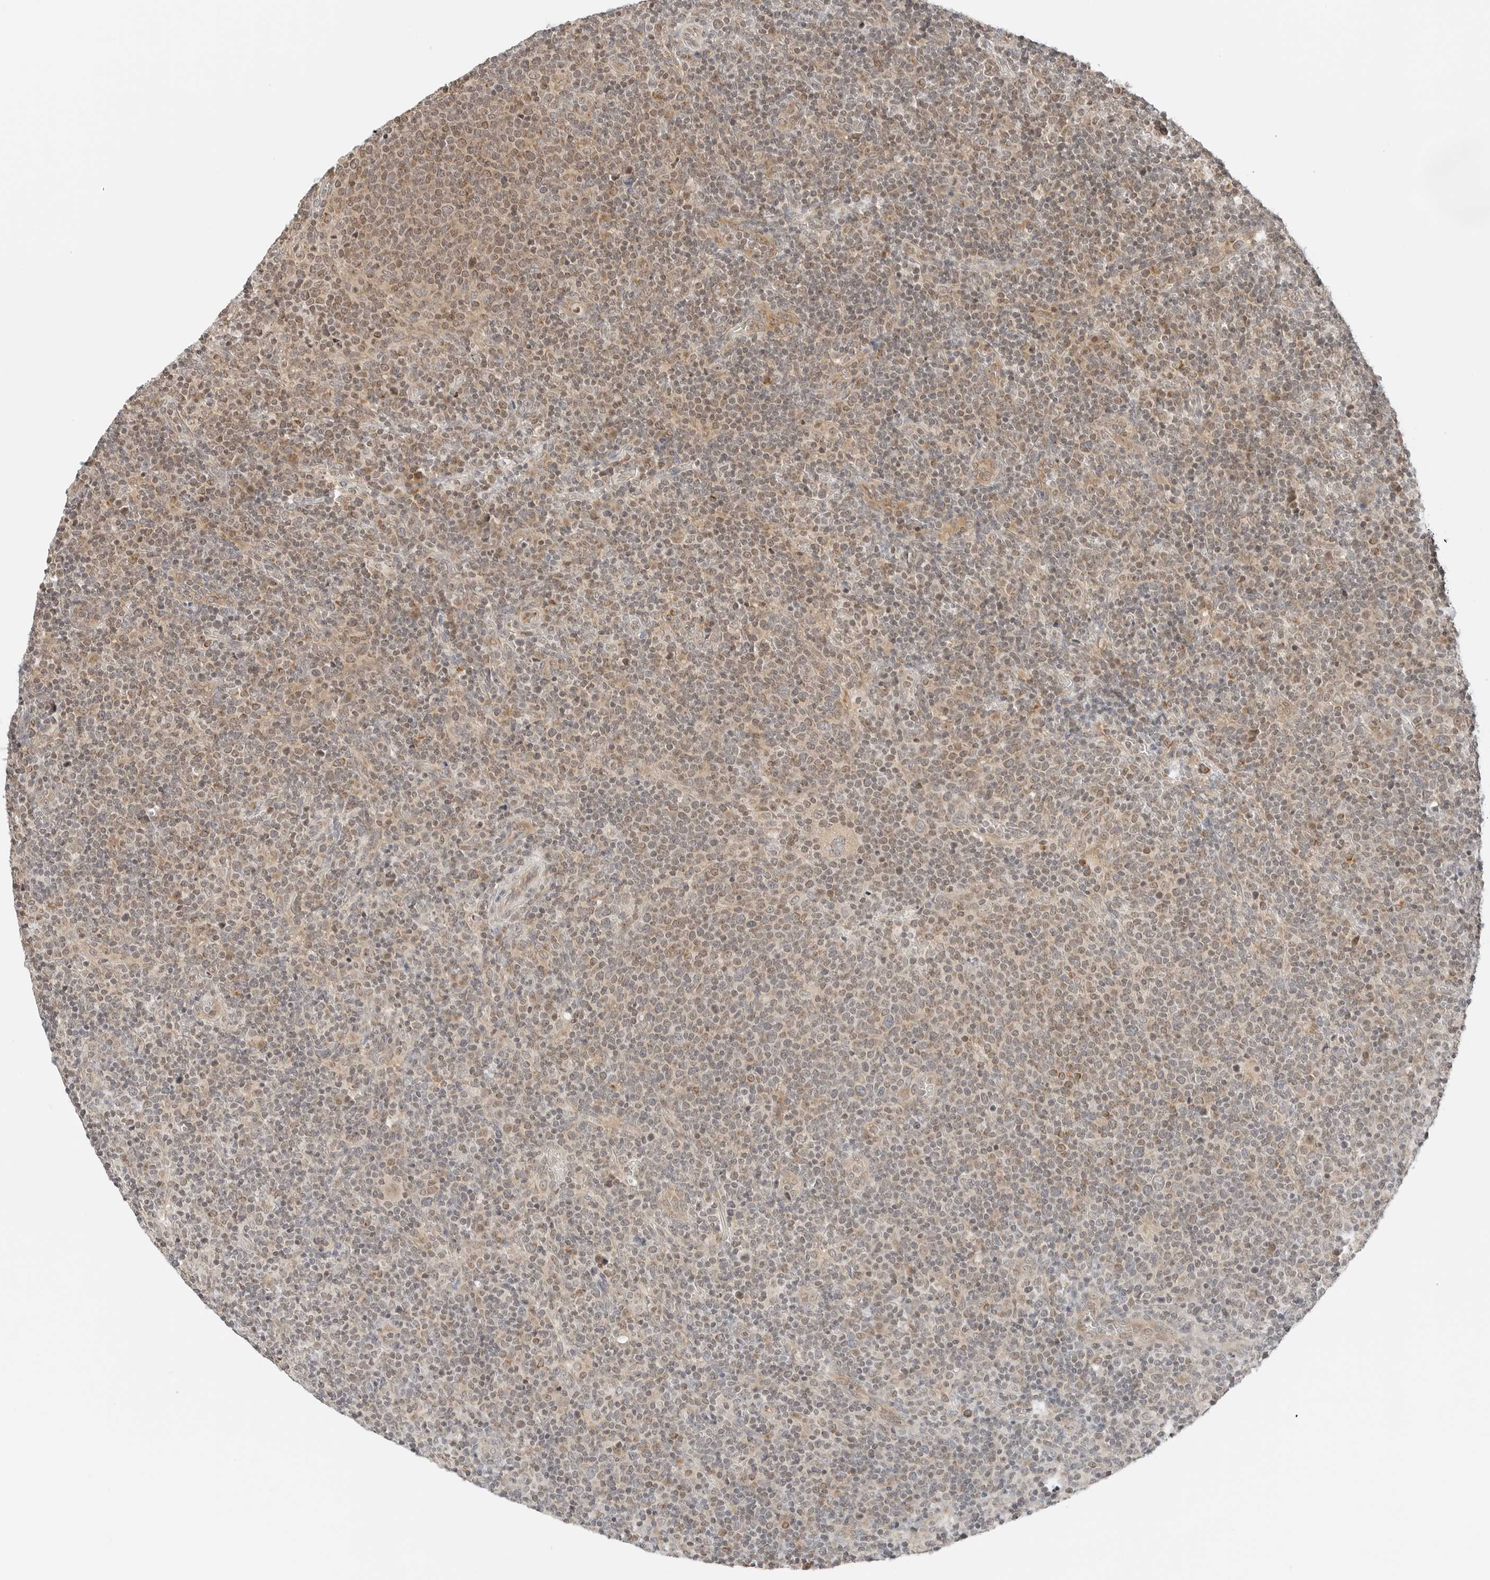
{"staining": {"intensity": "weak", "quantity": "25%-75%", "location": "nuclear"}, "tissue": "lymphoma", "cell_type": "Tumor cells", "image_type": "cancer", "snomed": [{"axis": "morphology", "description": "Malignant lymphoma, non-Hodgkin's type, High grade"}, {"axis": "topography", "description": "Lymph node"}], "caption": "An immunohistochemistry histopathology image of neoplastic tissue is shown. Protein staining in brown shows weak nuclear positivity in high-grade malignant lymphoma, non-Hodgkin's type within tumor cells. (IHC, brightfield microscopy, high magnification).", "gene": "IQCC", "patient": {"sex": "male", "age": 61}}